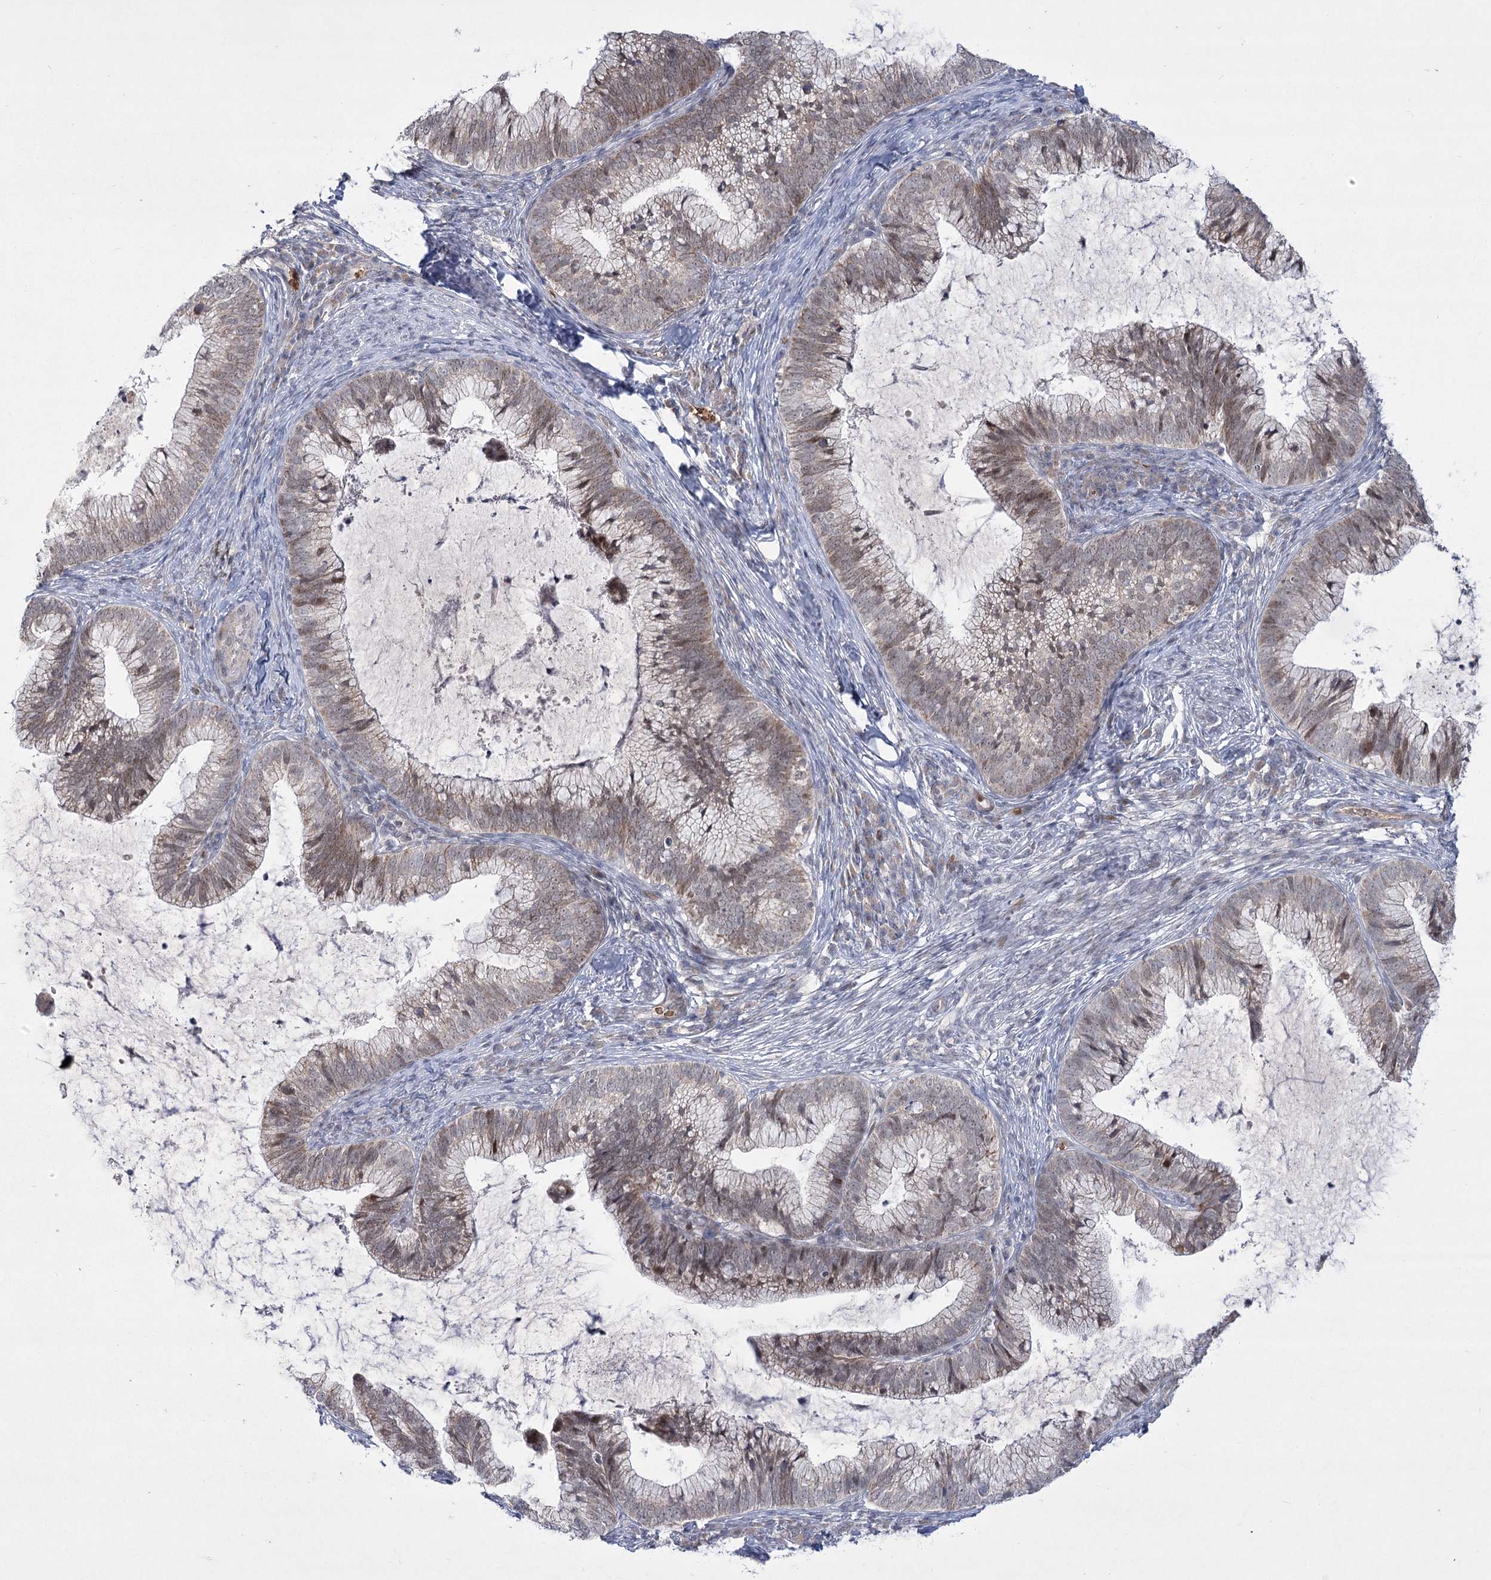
{"staining": {"intensity": "weak", "quantity": "25%-75%", "location": "cytoplasmic/membranous,nuclear"}, "tissue": "cervical cancer", "cell_type": "Tumor cells", "image_type": "cancer", "snomed": [{"axis": "morphology", "description": "Adenocarcinoma, NOS"}, {"axis": "topography", "description": "Cervix"}], "caption": "Immunohistochemistry (IHC) micrograph of human cervical cancer stained for a protein (brown), which reveals low levels of weak cytoplasmic/membranous and nuclear expression in about 25%-75% of tumor cells.", "gene": "NSMCE4A", "patient": {"sex": "female", "age": 36}}